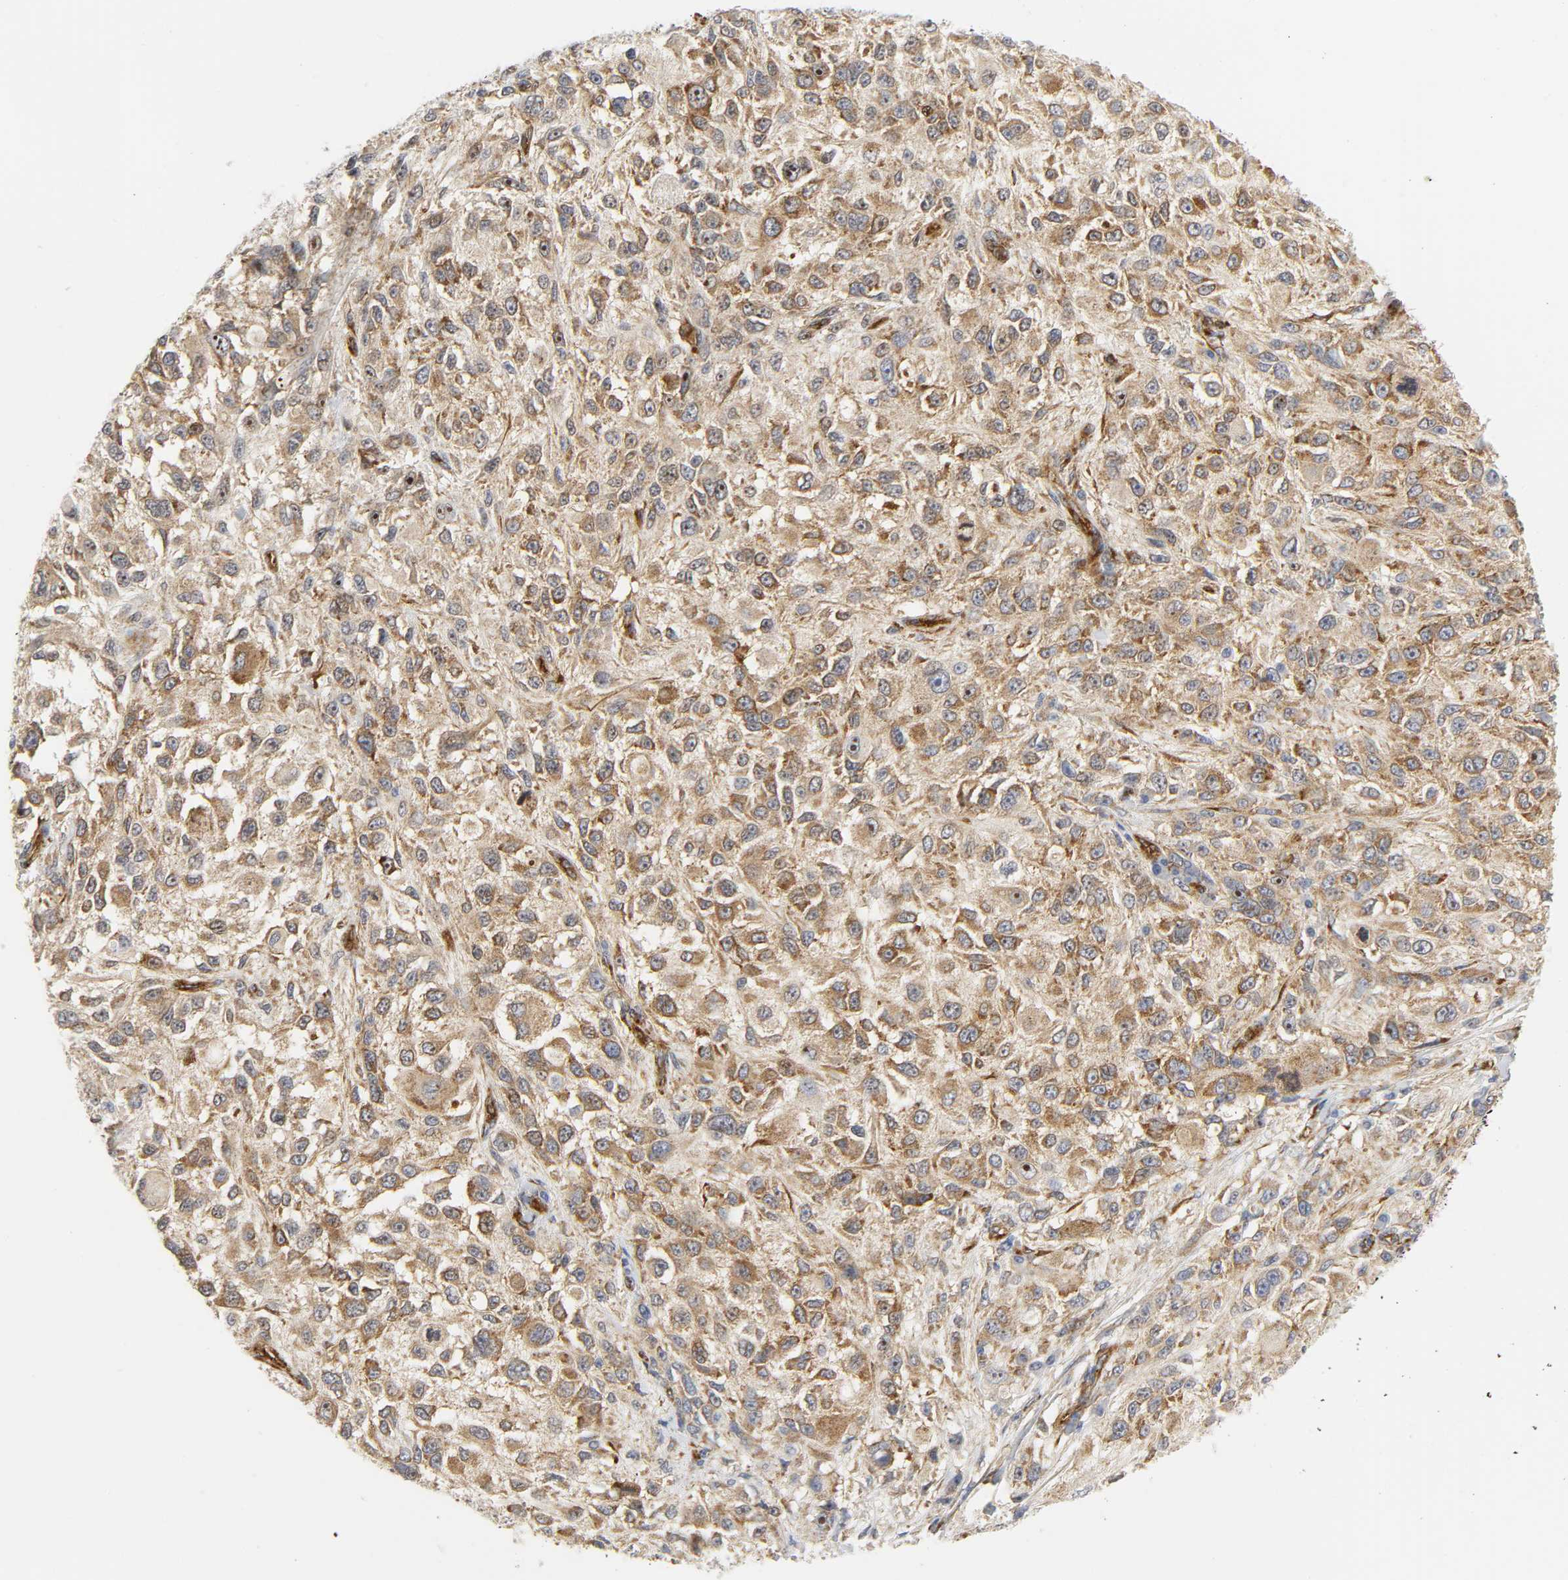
{"staining": {"intensity": "moderate", "quantity": ">75%", "location": "cytoplasmic/membranous"}, "tissue": "melanoma", "cell_type": "Tumor cells", "image_type": "cancer", "snomed": [{"axis": "morphology", "description": "Necrosis, NOS"}, {"axis": "morphology", "description": "Malignant melanoma, NOS"}, {"axis": "topography", "description": "Skin"}], "caption": "Immunohistochemical staining of malignant melanoma exhibits medium levels of moderate cytoplasmic/membranous positivity in about >75% of tumor cells.", "gene": "DOCK1", "patient": {"sex": "female", "age": 87}}